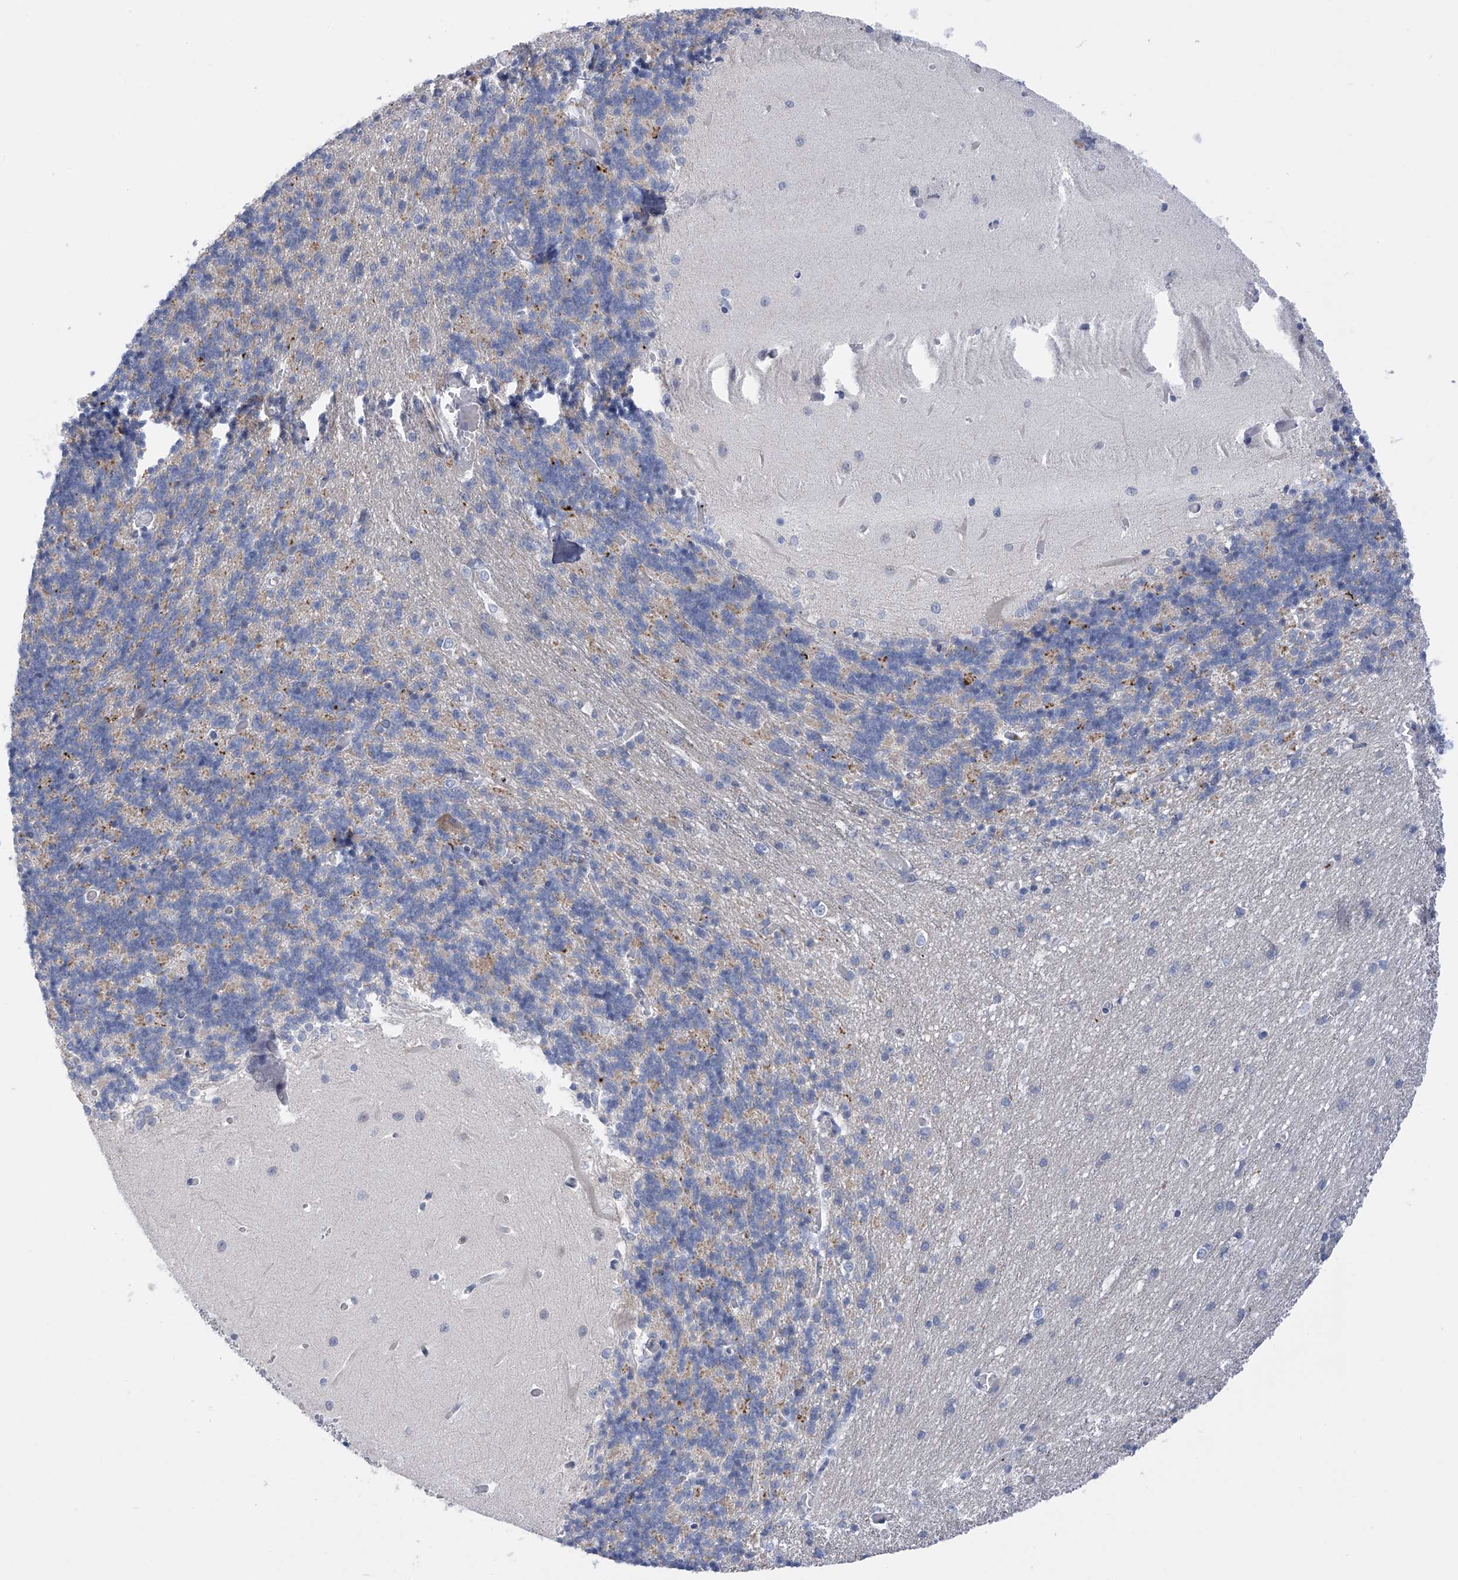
{"staining": {"intensity": "weak", "quantity": "<25%", "location": "cytoplasmic/membranous"}, "tissue": "cerebellum", "cell_type": "Cells in granular layer", "image_type": "normal", "snomed": [{"axis": "morphology", "description": "Normal tissue, NOS"}, {"axis": "topography", "description": "Cerebellum"}], "caption": "IHC micrograph of benign human cerebellum stained for a protein (brown), which demonstrates no expression in cells in granular layer. The staining is performed using DAB (3,3'-diaminobenzidine) brown chromogen with nuclei counter-stained in using hematoxylin.", "gene": "SLCO4A1", "patient": {"sex": "male", "age": 37}}